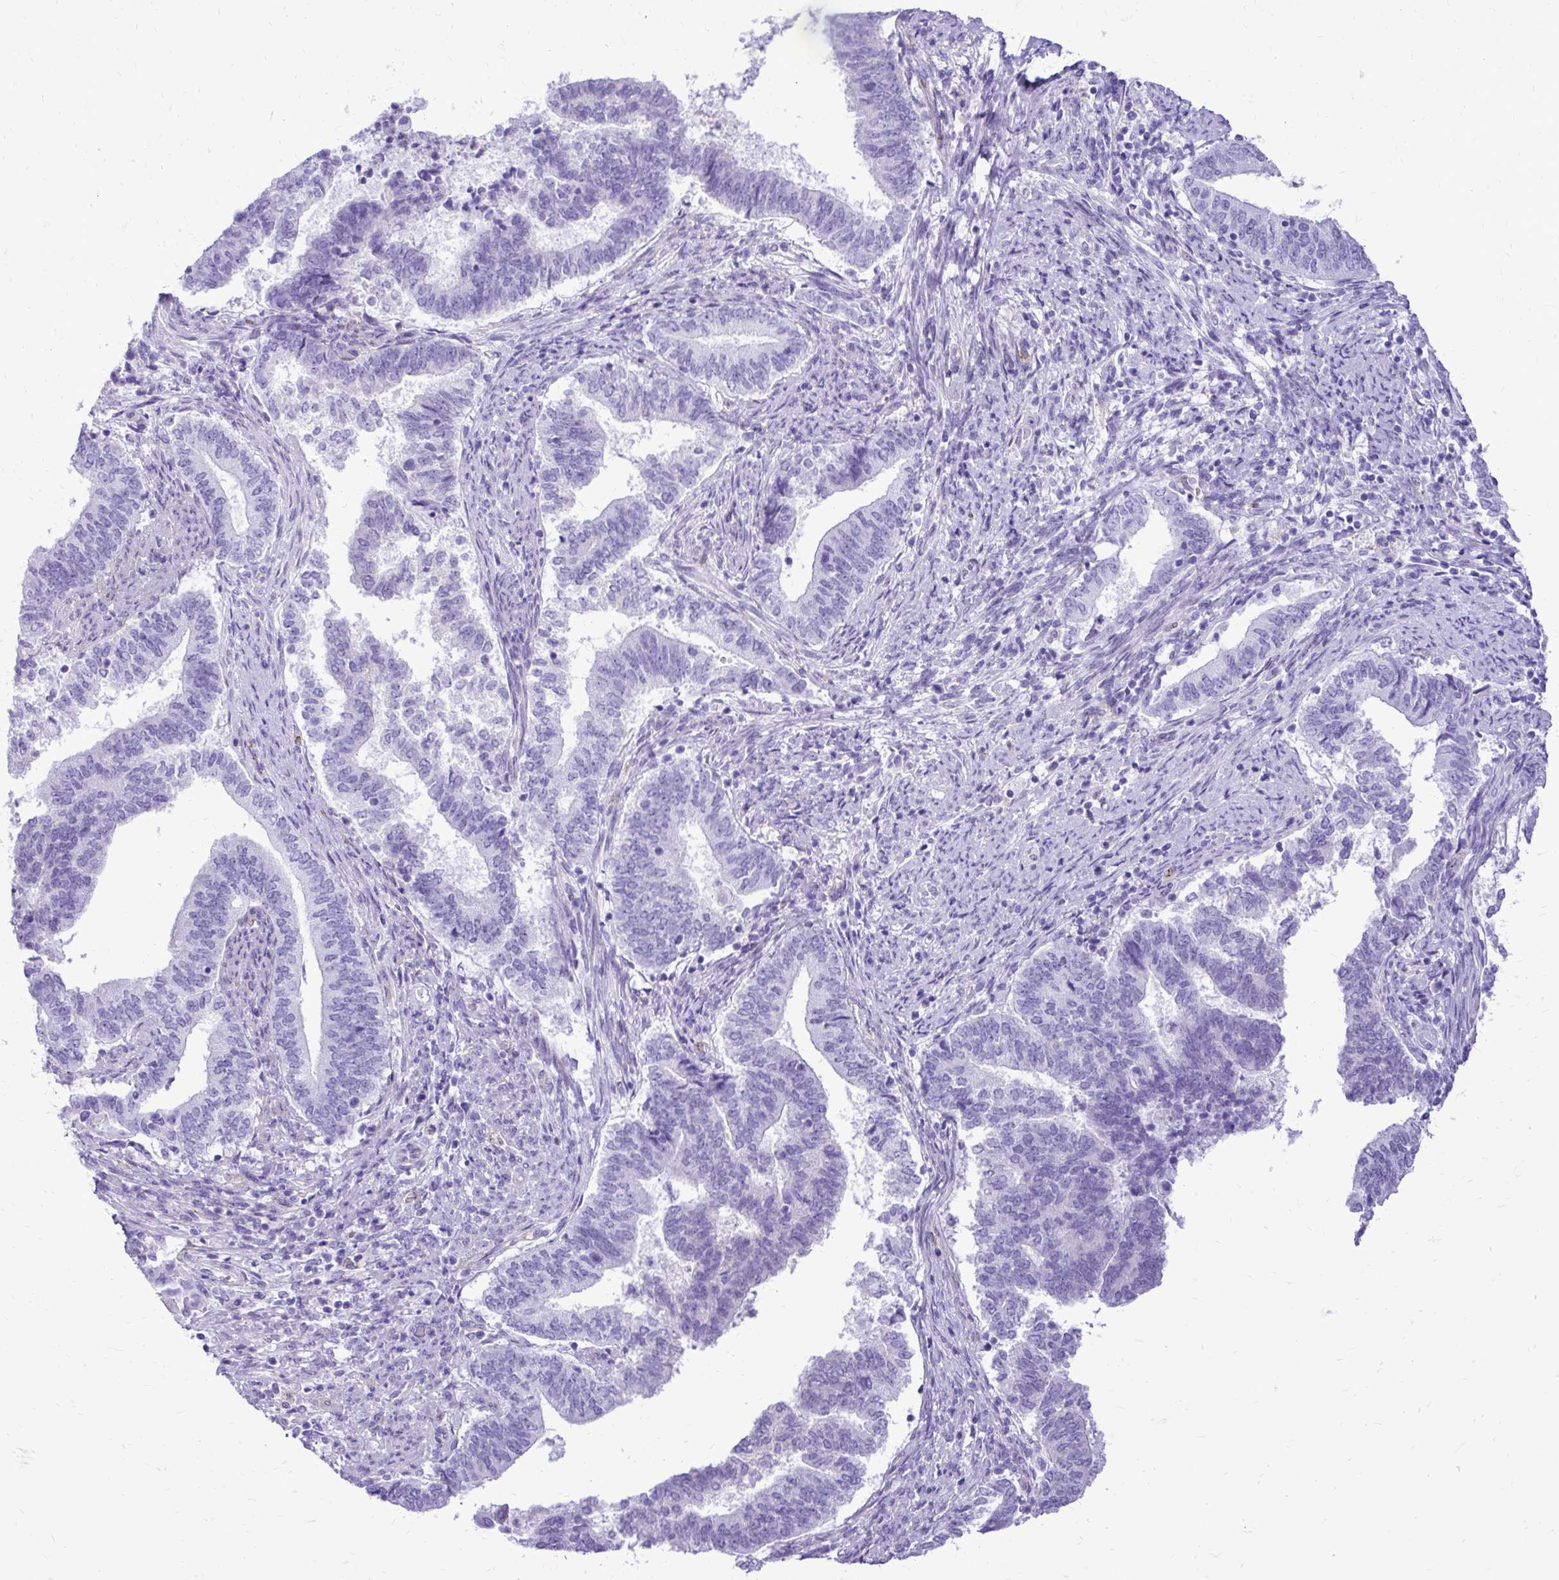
{"staining": {"intensity": "negative", "quantity": "none", "location": "none"}, "tissue": "endometrial cancer", "cell_type": "Tumor cells", "image_type": "cancer", "snomed": [{"axis": "morphology", "description": "Adenocarcinoma, NOS"}, {"axis": "topography", "description": "Endometrium"}], "caption": "Protein analysis of endometrial cancer displays no significant expression in tumor cells.", "gene": "PELI3", "patient": {"sex": "female", "age": 65}}